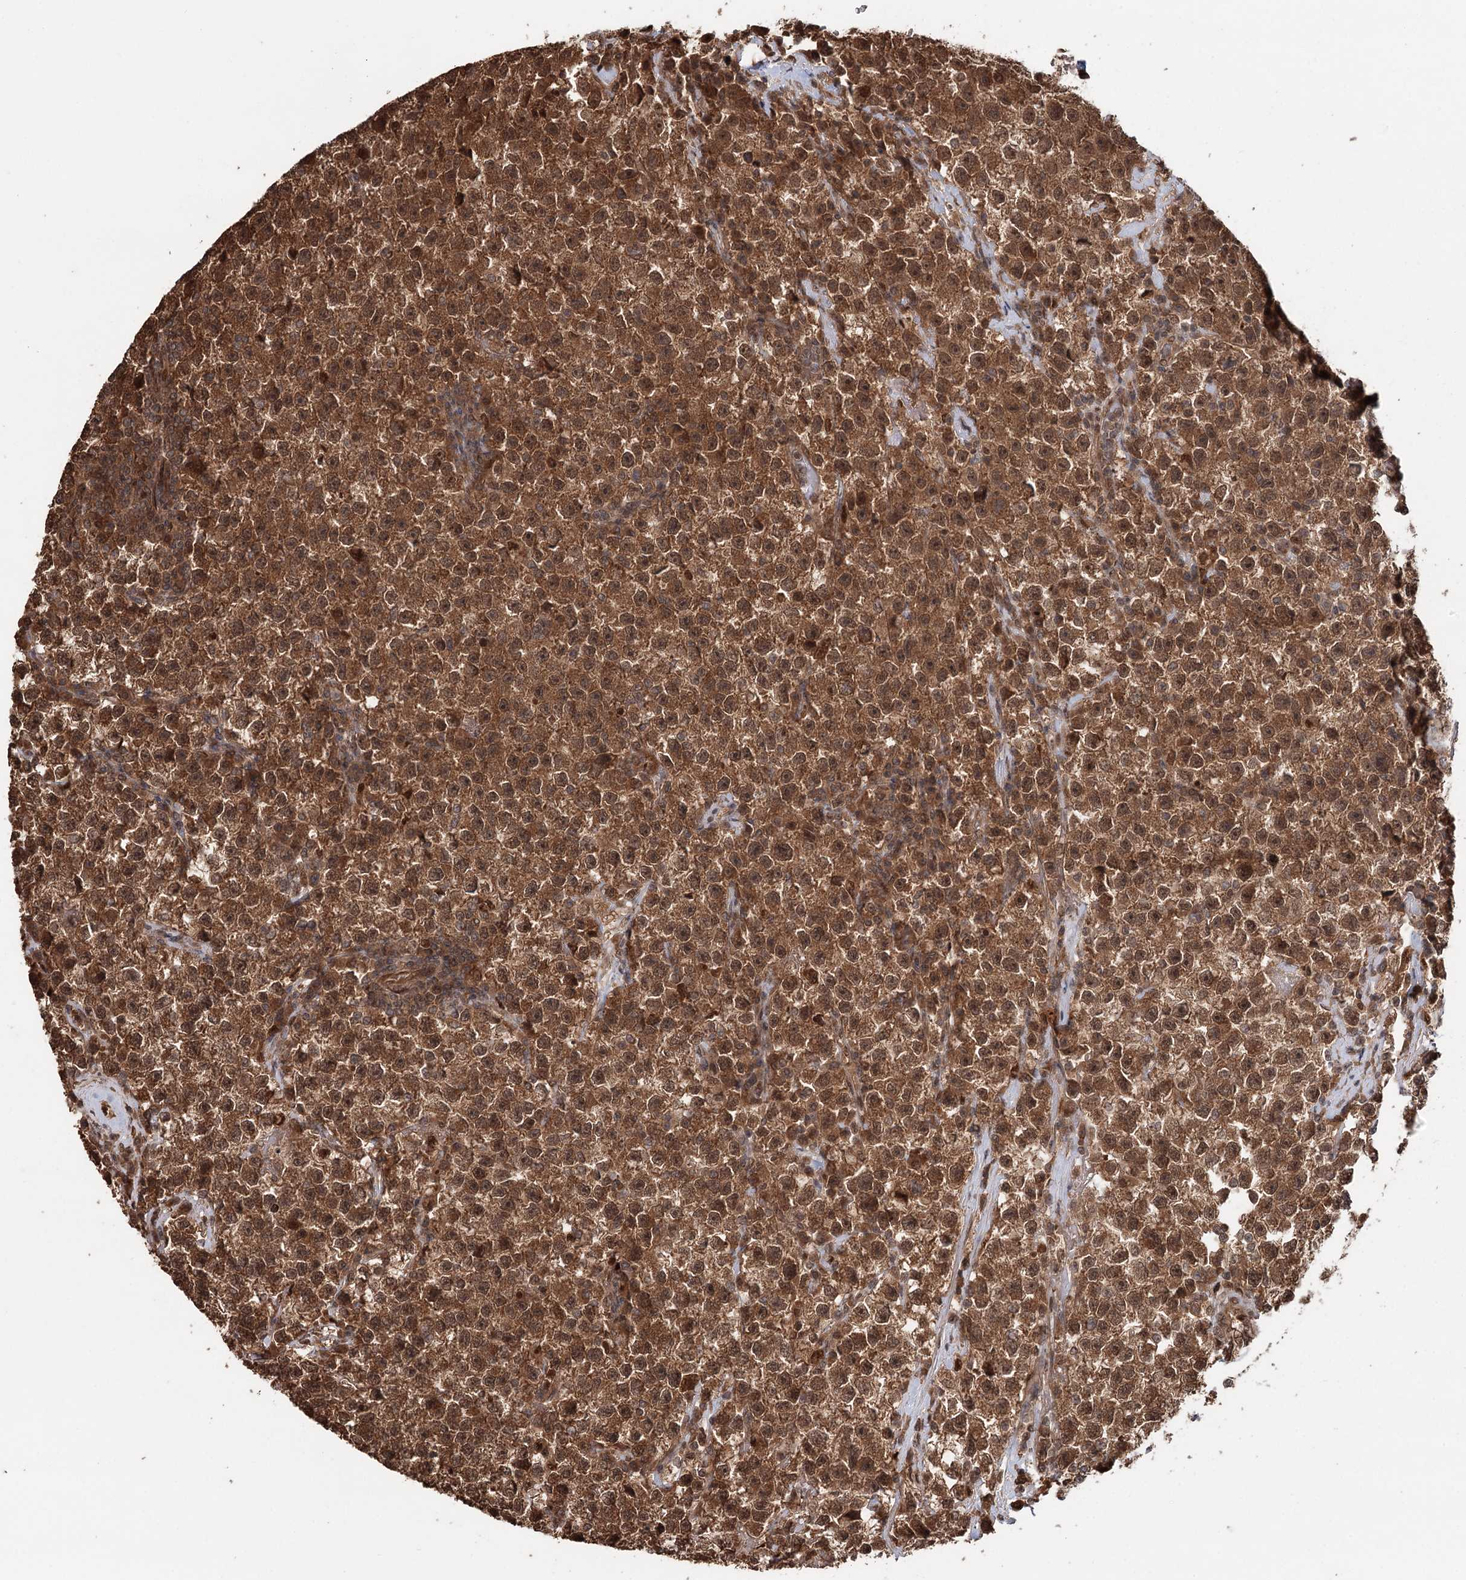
{"staining": {"intensity": "strong", "quantity": ">75%", "location": "cytoplasmic/membranous,nuclear"}, "tissue": "testis cancer", "cell_type": "Tumor cells", "image_type": "cancer", "snomed": [{"axis": "morphology", "description": "Seminoma, NOS"}, {"axis": "topography", "description": "Testis"}], "caption": "A photomicrograph of human testis cancer (seminoma) stained for a protein shows strong cytoplasmic/membranous and nuclear brown staining in tumor cells.", "gene": "N6AMT1", "patient": {"sex": "male", "age": 22}}